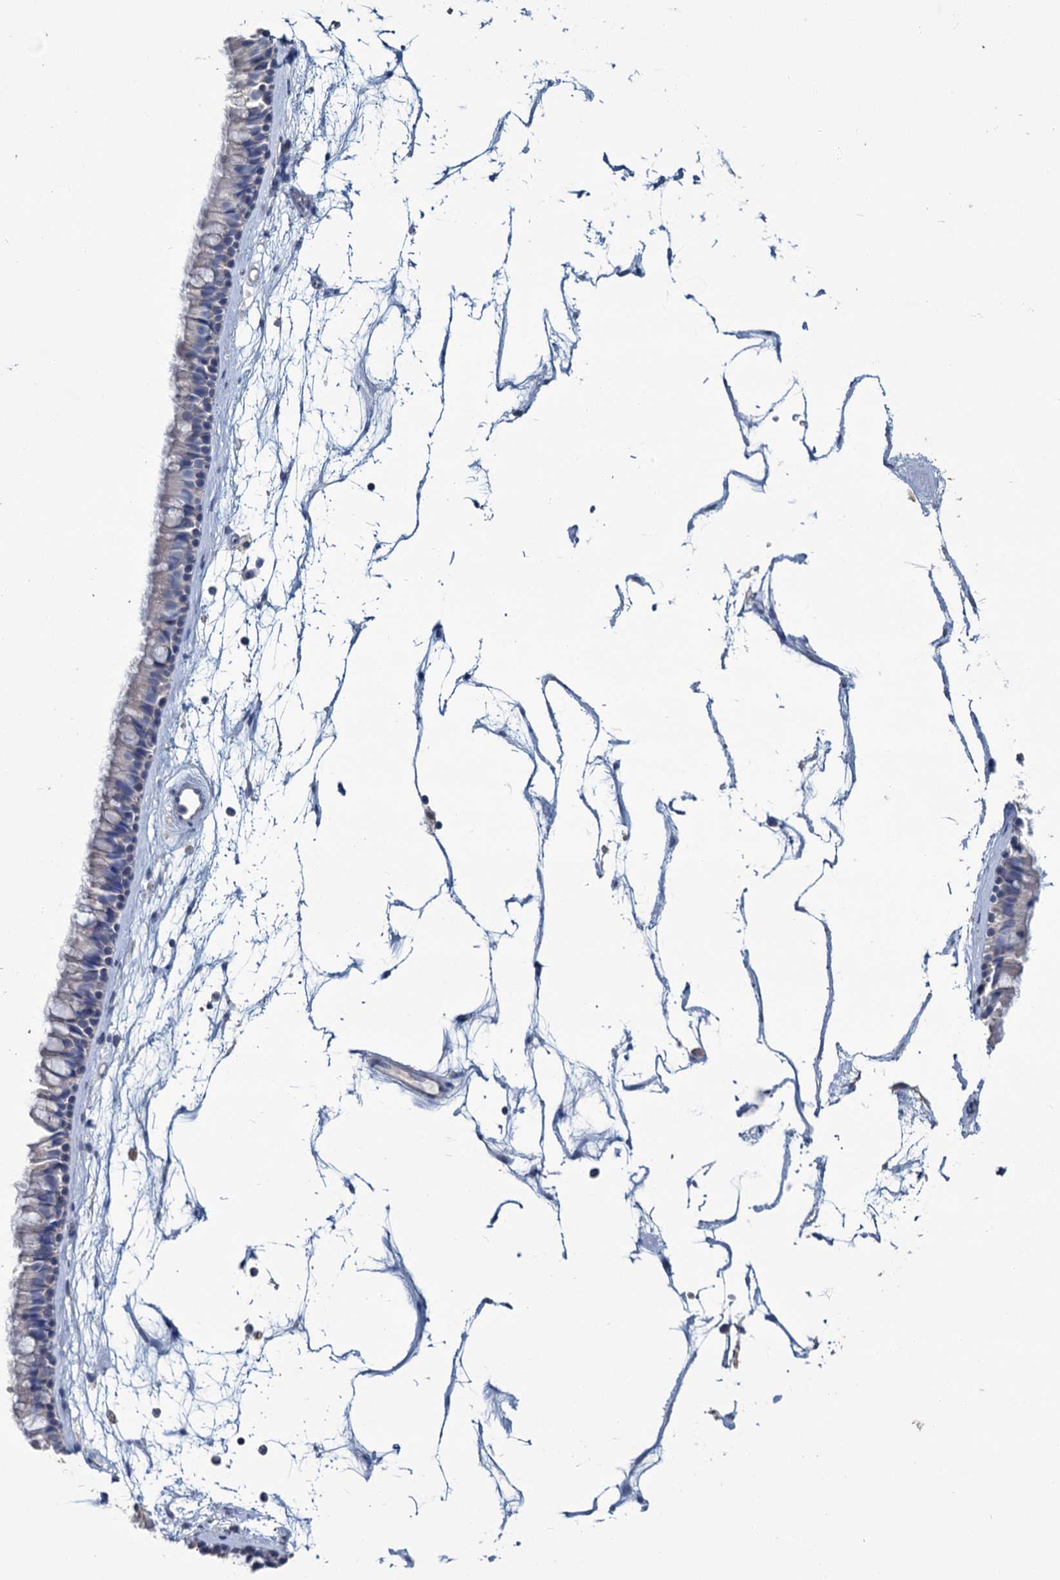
{"staining": {"intensity": "negative", "quantity": "none", "location": "none"}, "tissue": "nasopharynx", "cell_type": "Respiratory epithelial cells", "image_type": "normal", "snomed": [{"axis": "morphology", "description": "Normal tissue, NOS"}, {"axis": "topography", "description": "Nasopharynx"}], "caption": "Immunohistochemistry (IHC) of normal human nasopharynx exhibits no positivity in respiratory epithelial cells. Nuclei are stained in blue.", "gene": "SNCB", "patient": {"sex": "male", "age": 64}}